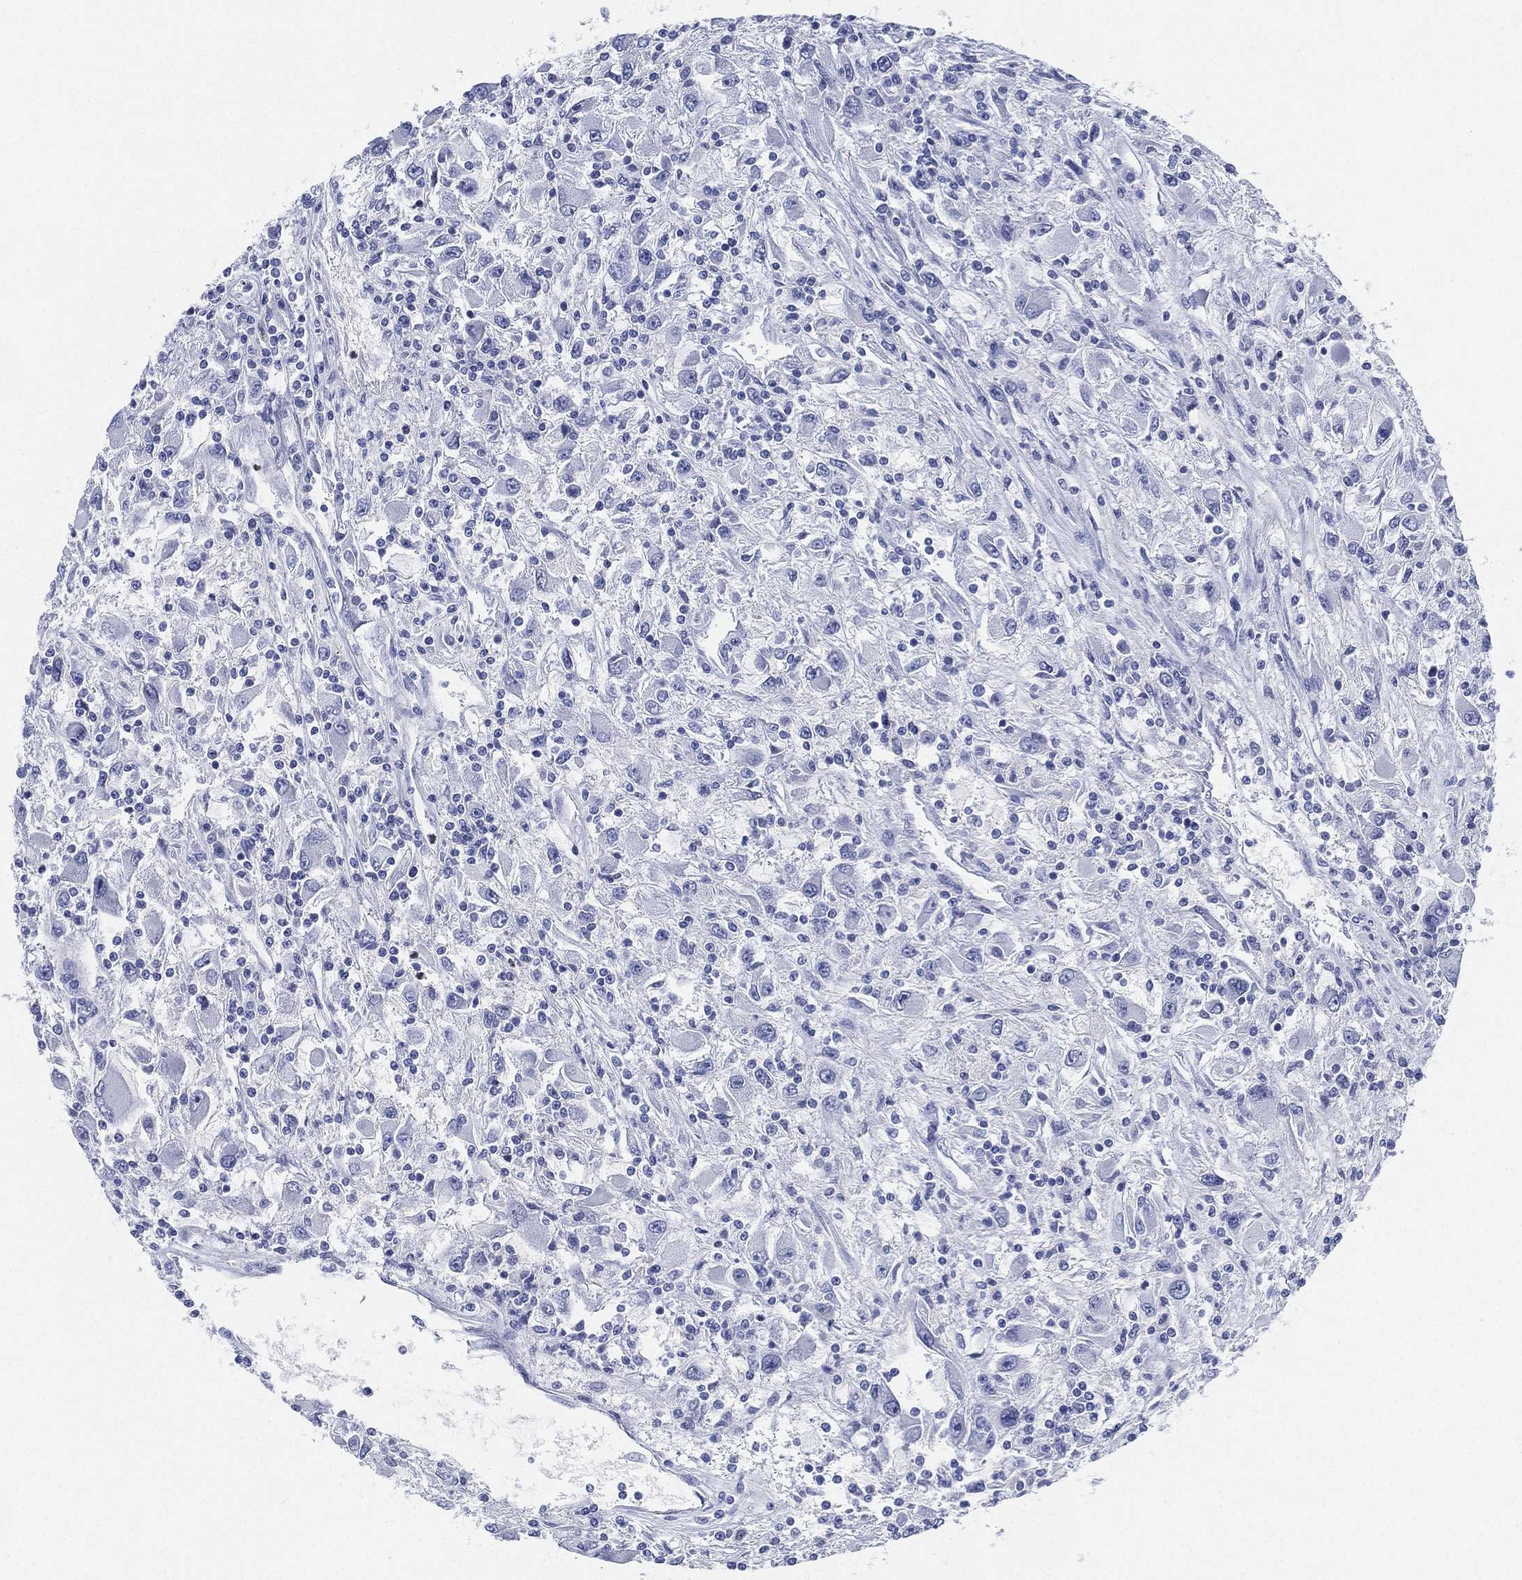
{"staining": {"intensity": "negative", "quantity": "none", "location": "none"}, "tissue": "renal cancer", "cell_type": "Tumor cells", "image_type": "cancer", "snomed": [{"axis": "morphology", "description": "Adenocarcinoma, NOS"}, {"axis": "topography", "description": "Kidney"}], "caption": "A high-resolution histopathology image shows immunohistochemistry (IHC) staining of renal cancer (adenocarcinoma), which exhibits no significant staining in tumor cells. (DAB immunohistochemistry visualized using brightfield microscopy, high magnification).", "gene": "DEFB121", "patient": {"sex": "female", "age": 67}}